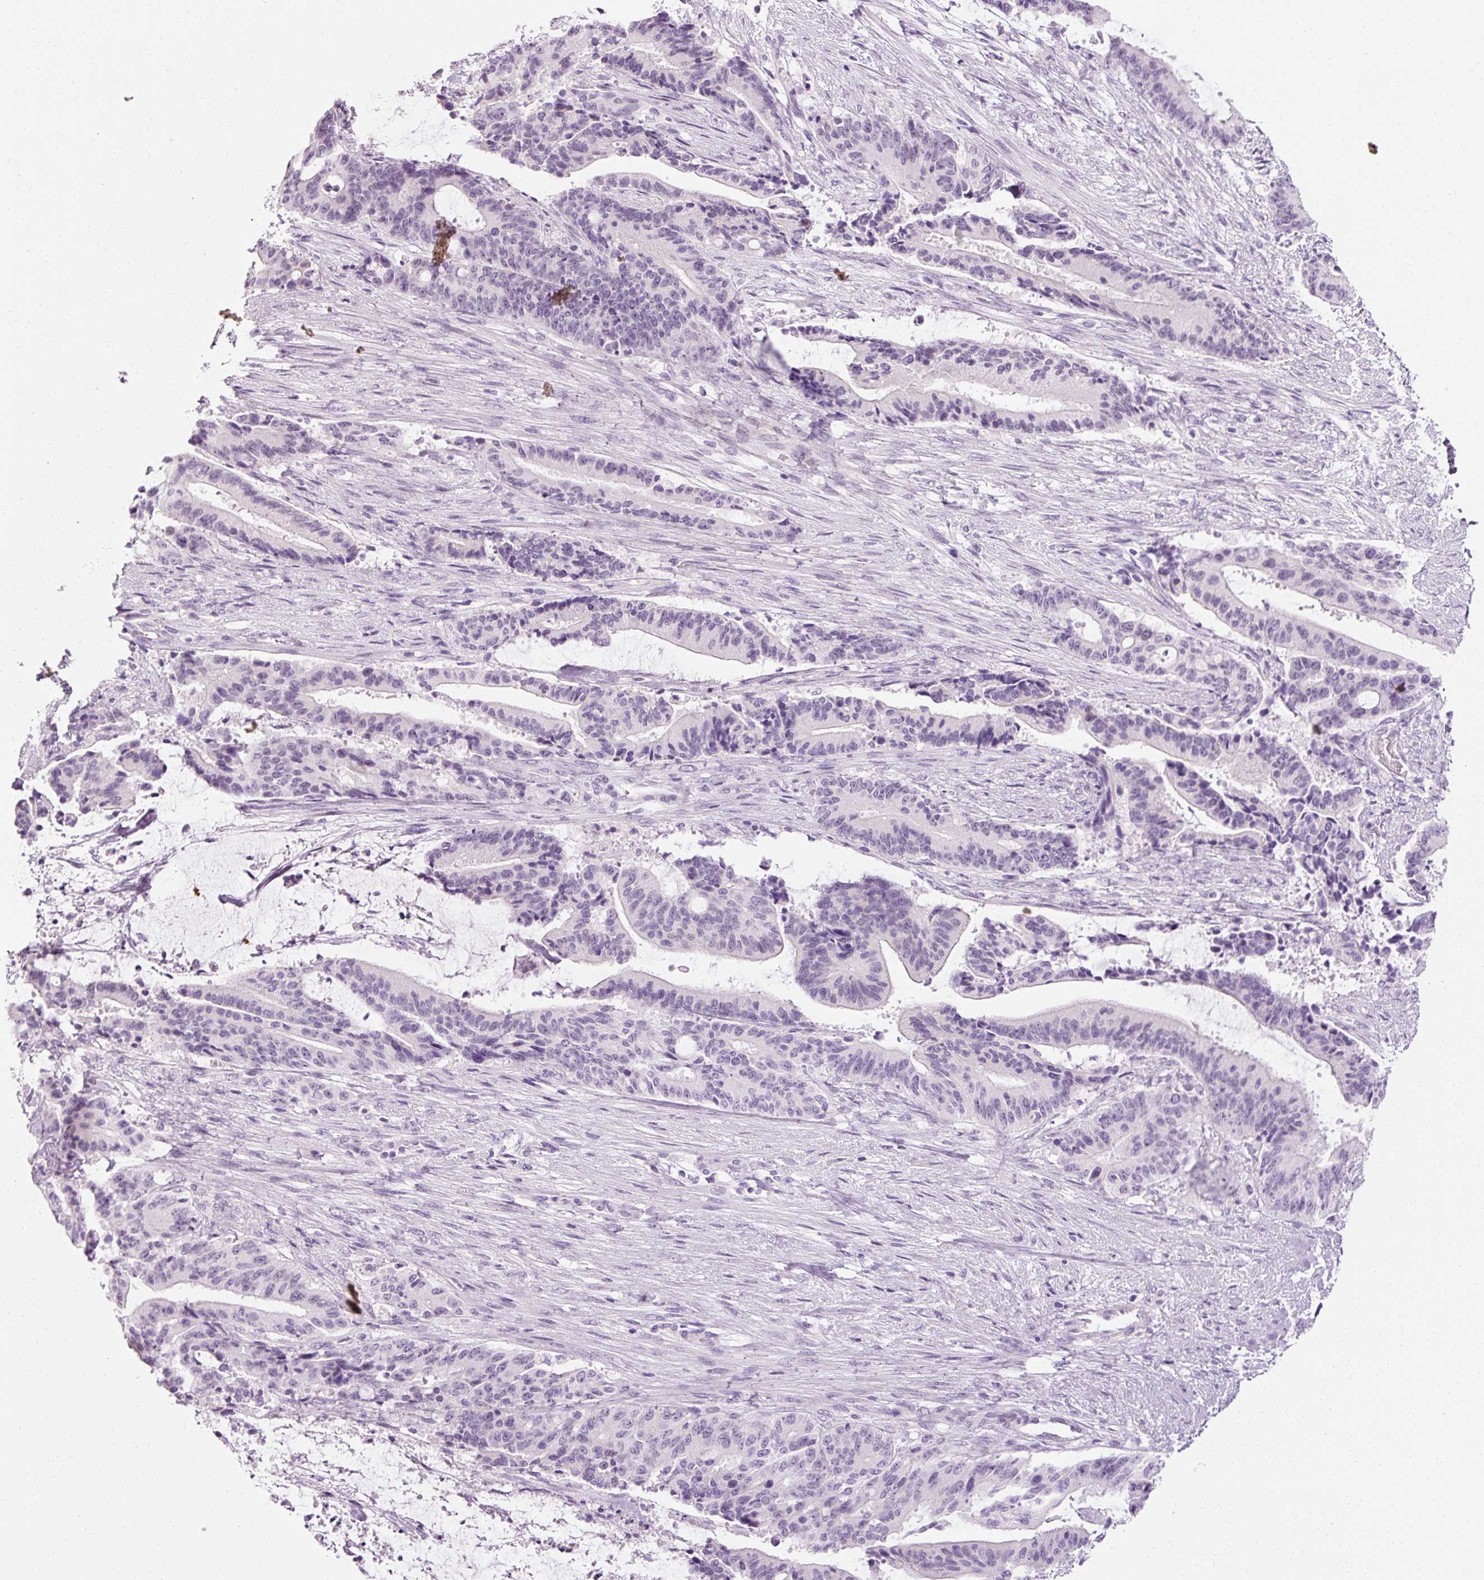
{"staining": {"intensity": "negative", "quantity": "none", "location": "none"}, "tissue": "liver cancer", "cell_type": "Tumor cells", "image_type": "cancer", "snomed": [{"axis": "morphology", "description": "Normal tissue, NOS"}, {"axis": "morphology", "description": "Cholangiocarcinoma"}, {"axis": "topography", "description": "Liver"}, {"axis": "topography", "description": "Peripheral nerve tissue"}], "caption": "The image displays no significant positivity in tumor cells of liver cholangiocarcinoma. (DAB immunohistochemistry, high magnification).", "gene": "ANKRD20A1", "patient": {"sex": "female", "age": 73}}